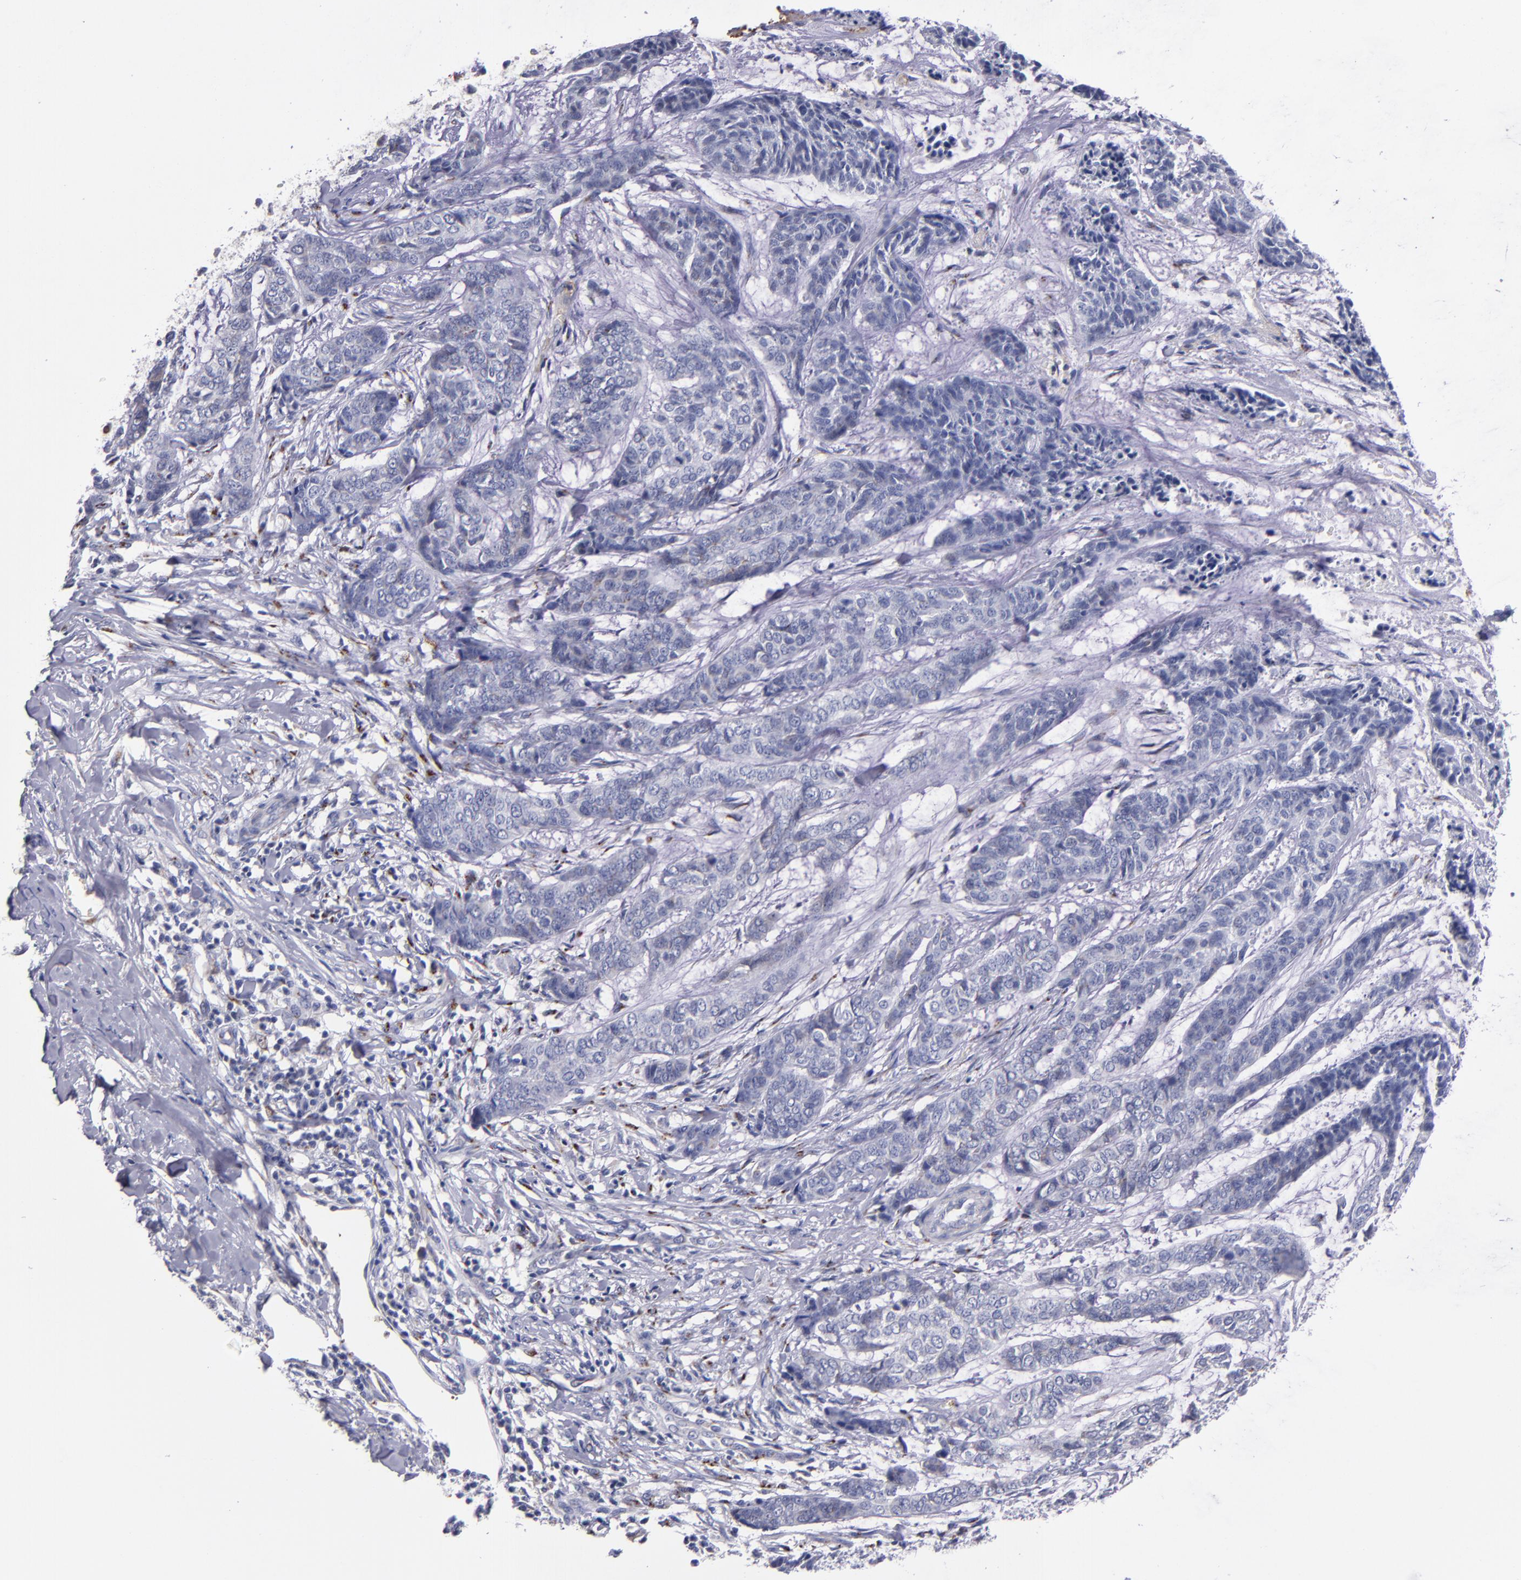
{"staining": {"intensity": "negative", "quantity": "none", "location": "none"}, "tissue": "skin cancer", "cell_type": "Tumor cells", "image_type": "cancer", "snomed": [{"axis": "morphology", "description": "Basal cell carcinoma"}, {"axis": "topography", "description": "Skin"}], "caption": "Basal cell carcinoma (skin) was stained to show a protein in brown. There is no significant expression in tumor cells.", "gene": "RAB41", "patient": {"sex": "female", "age": 64}}